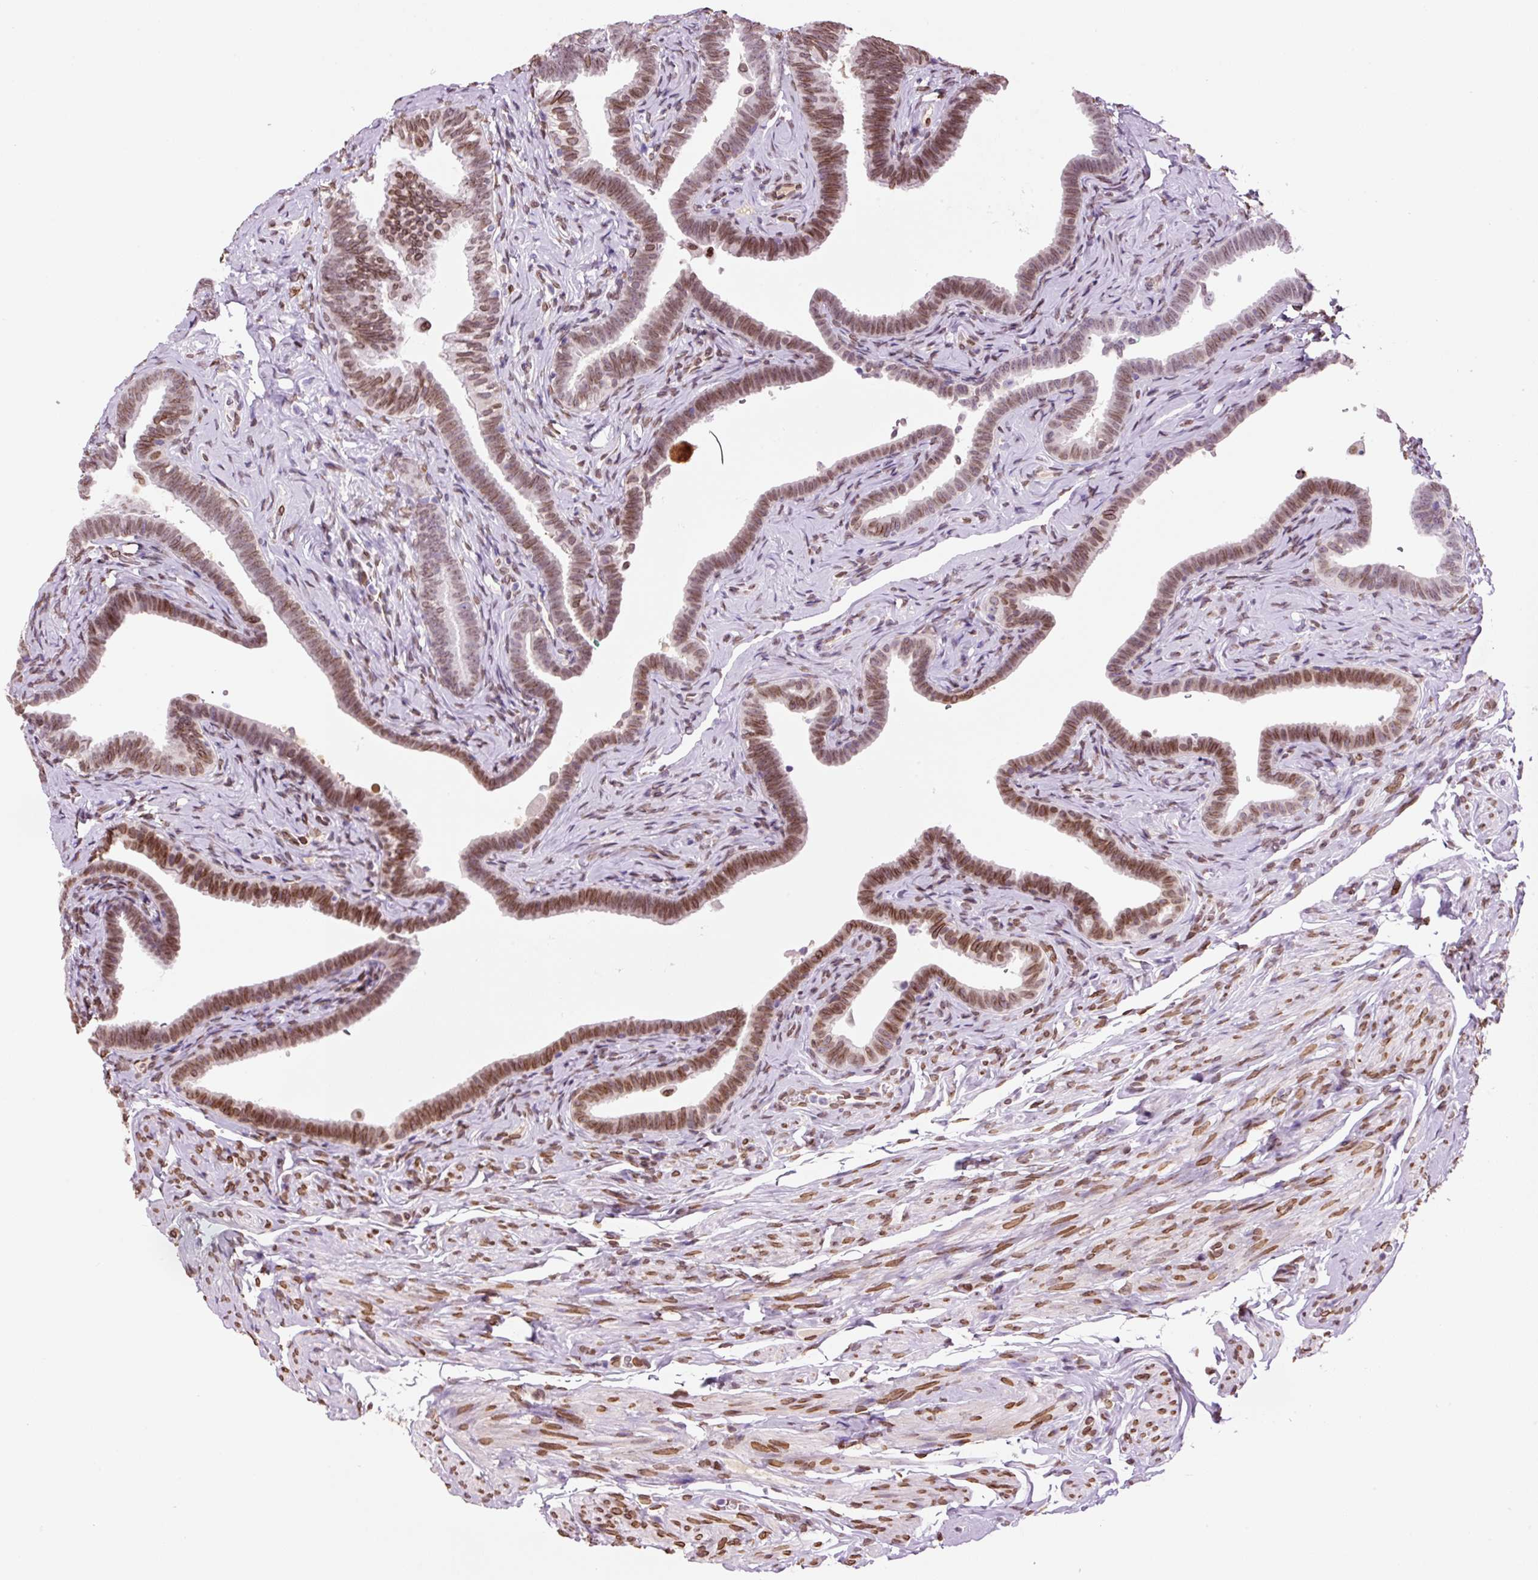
{"staining": {"intensity": "moderate", "quantity": ">75%", "location": "cytoplasmic/membranous,nuclear"}, "tissue": "fallopian tube", "cell_type": "Glandular cells", "image_type": "normal", "snomed": [{"axis": "morphology", "description": "Normal tissue, NOS"}, {"axis": "topography", "description": "Fallopian tube"}], "caption": "Protein analysis of unremarkable fallopian tube demonstrates moderate cytoplasmic/membranous,nuclear positivity in approximately >75% of glandular cells.", "gene": "ZNF224", "patient": {"sex": "female", "age": 69}}